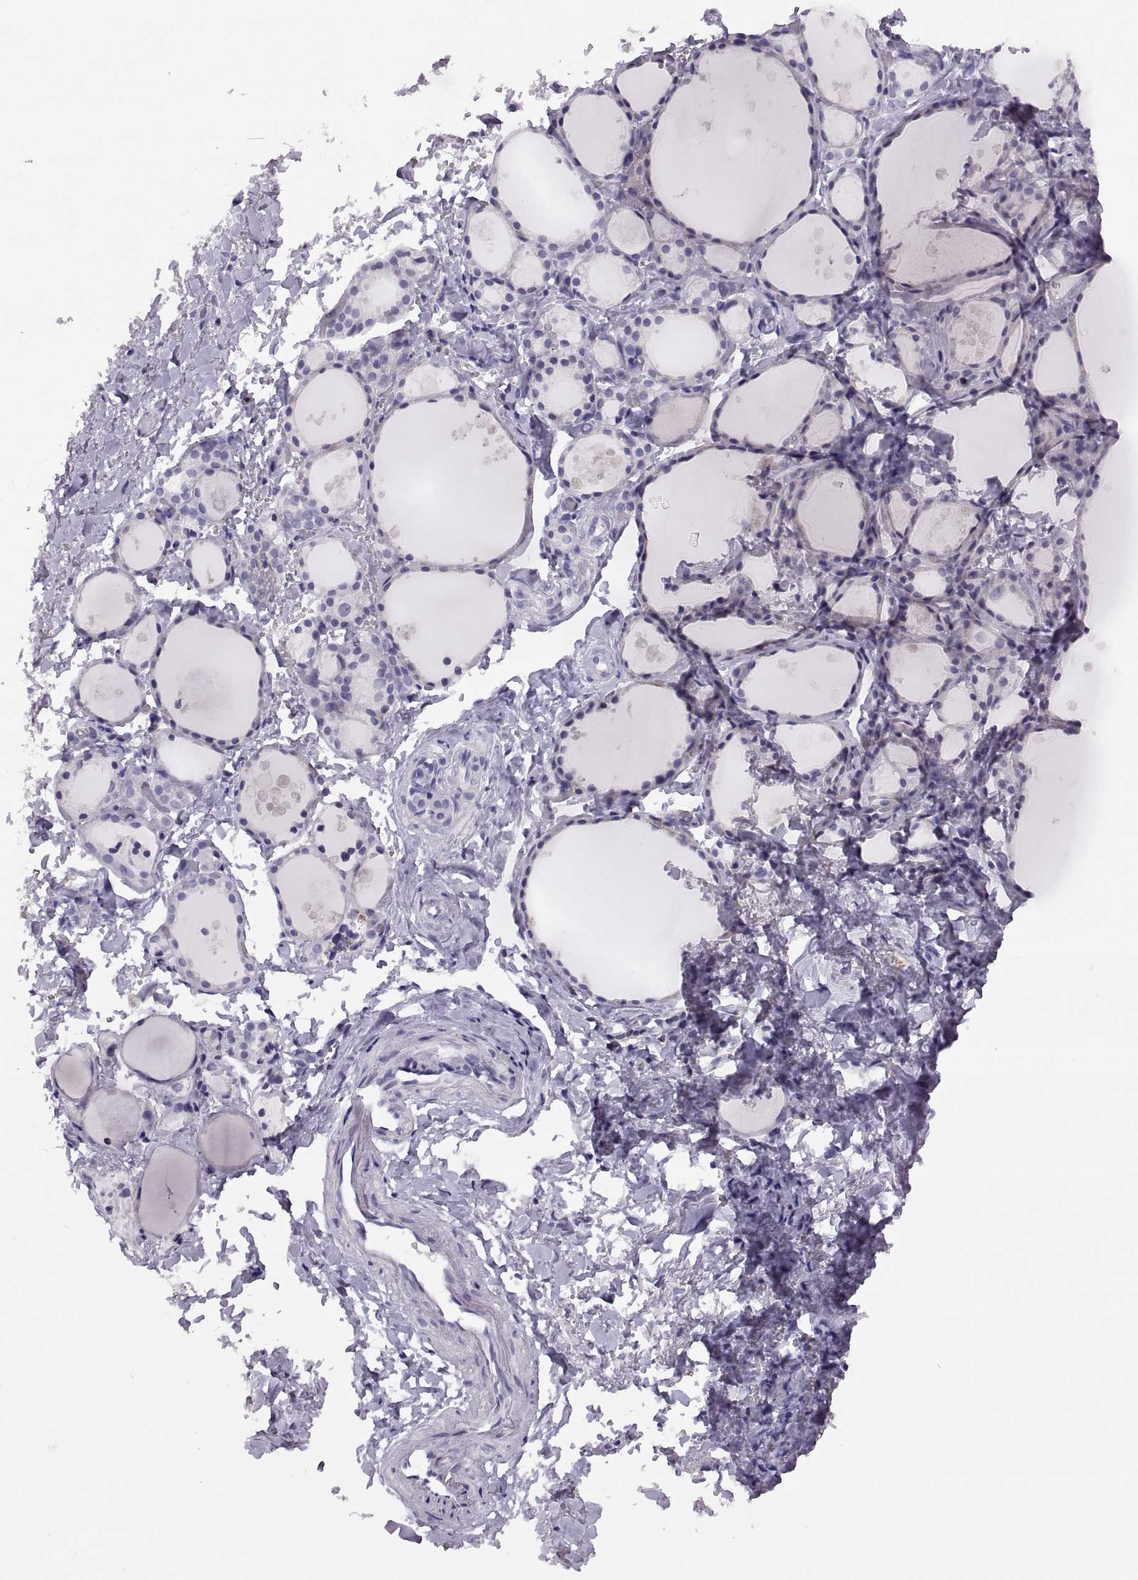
{"staining": {"intensity": "negative", "quantity": "none", "location": "none"}, "tissue": "thyroid gland", "cell_type": "Glandular cells", "image_type": "normal", "snomed": [{"axis": "morphology", "description": "Normal tissue, NOS"}, {"axis": "topography", "description": "Thyroid gland"}], "caption": "Immunohistochemical staining of normal human thyroid gland shows no significant staining in glandular cells.", "gene": "TTC21A", "patient": {"sex": "male", "age": 68}}